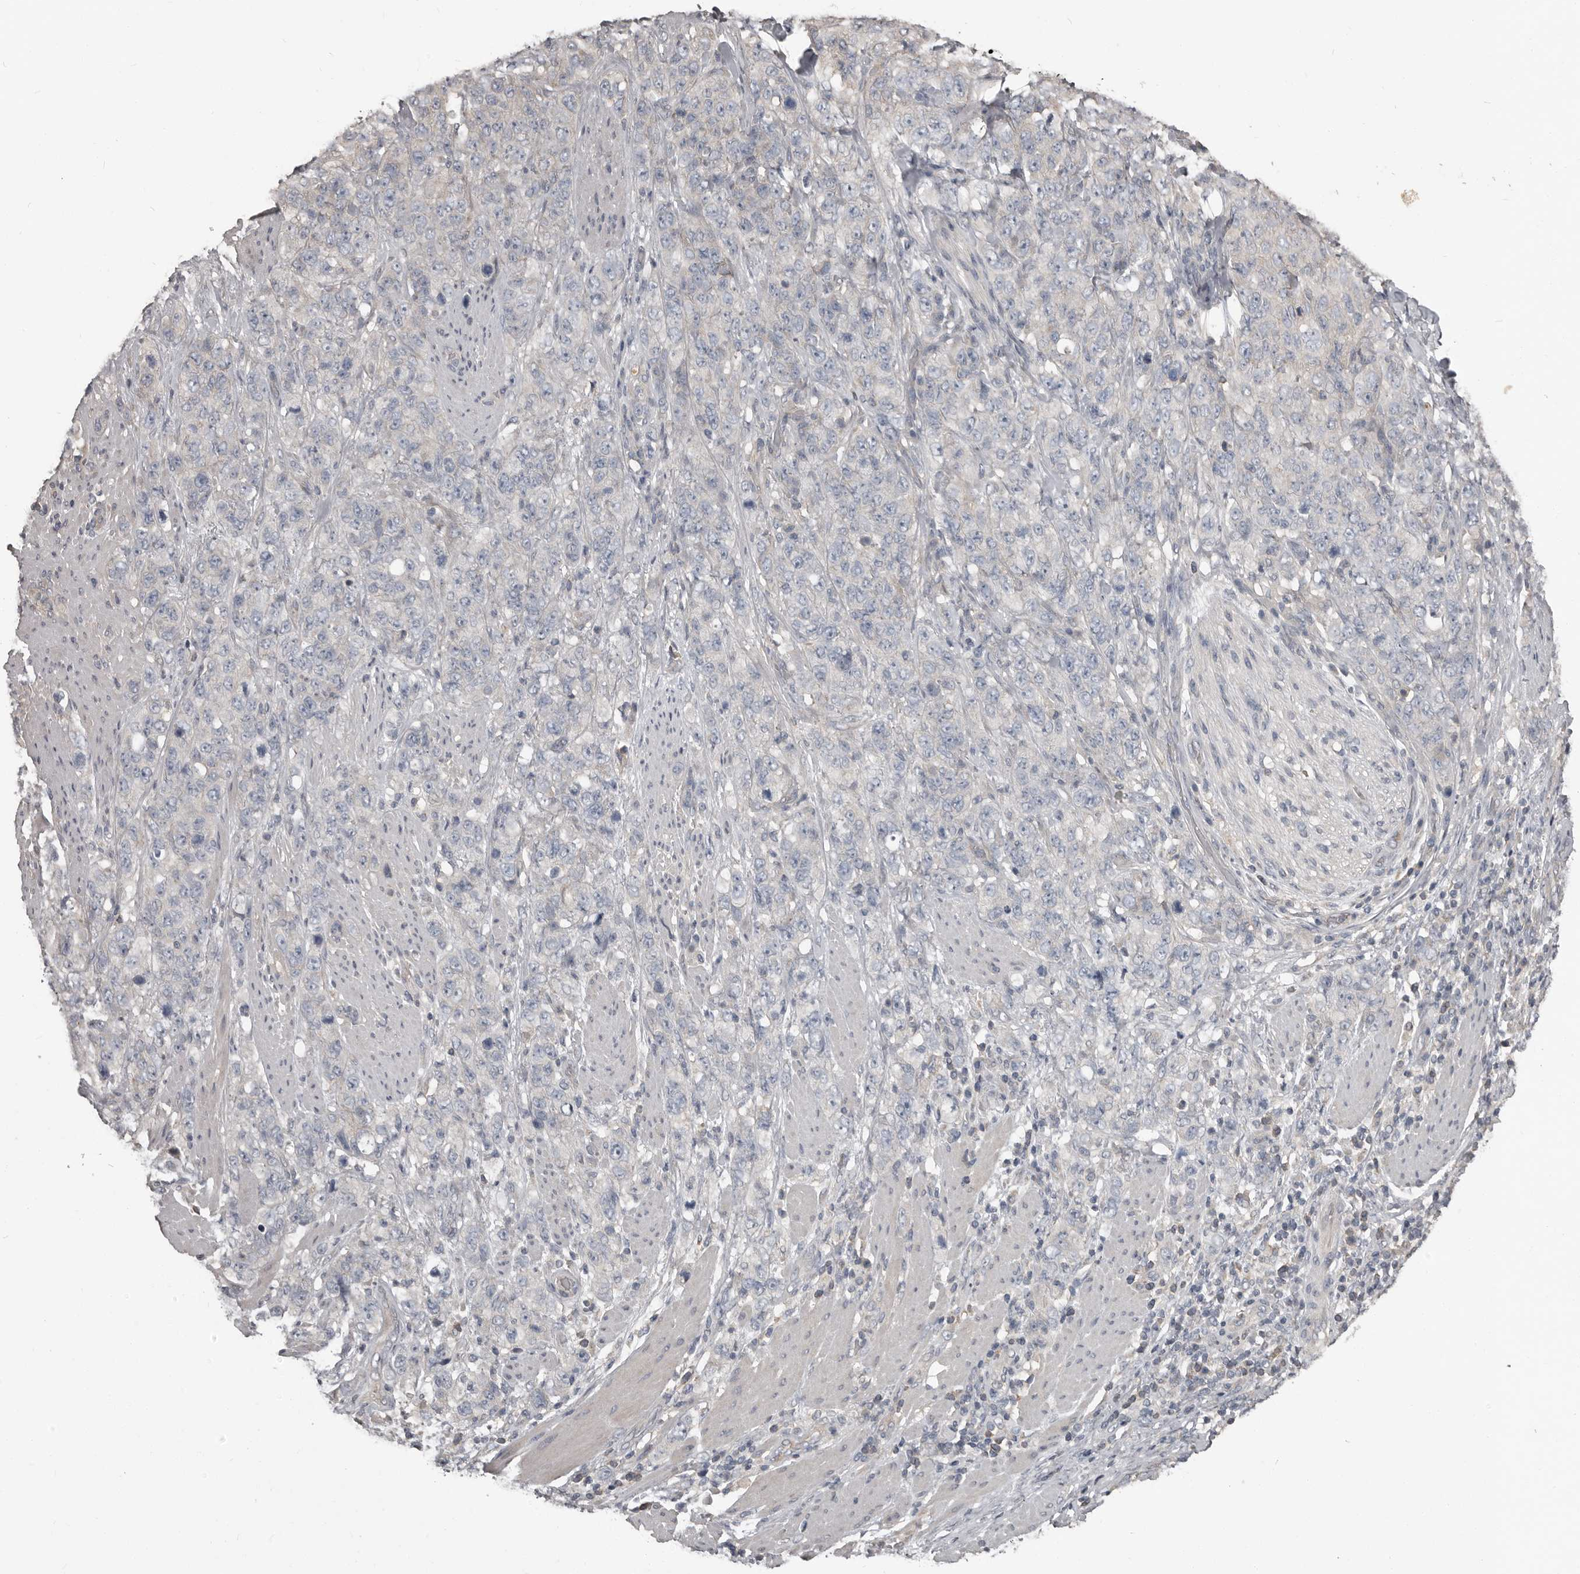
{"staining": {"intensity": "negative", "quantity": "none", "location": "none"}, "tissue": "stomach cancer", "cell_type": "Tumor cells", "image_type": "cancer", "snomed": [{"axis": "morphology", "description": "Adenocarcinoma, NOS"}, {"axis": "topography", "description": "Stomach"}], "caption": "High magnification brightfield microscopy of adenocarcinoma (stomach) stained with DAB (brown) and counterstained with hematoxylin (blue): tumor cells show no significant expression. (Brightfield microscopy of DAB (3,3'-diaminobenzidine) immunohistochemistry (IHC) at high magnification).", "gene": "CA6", "patient": {"sex": "male", "age": 48}}